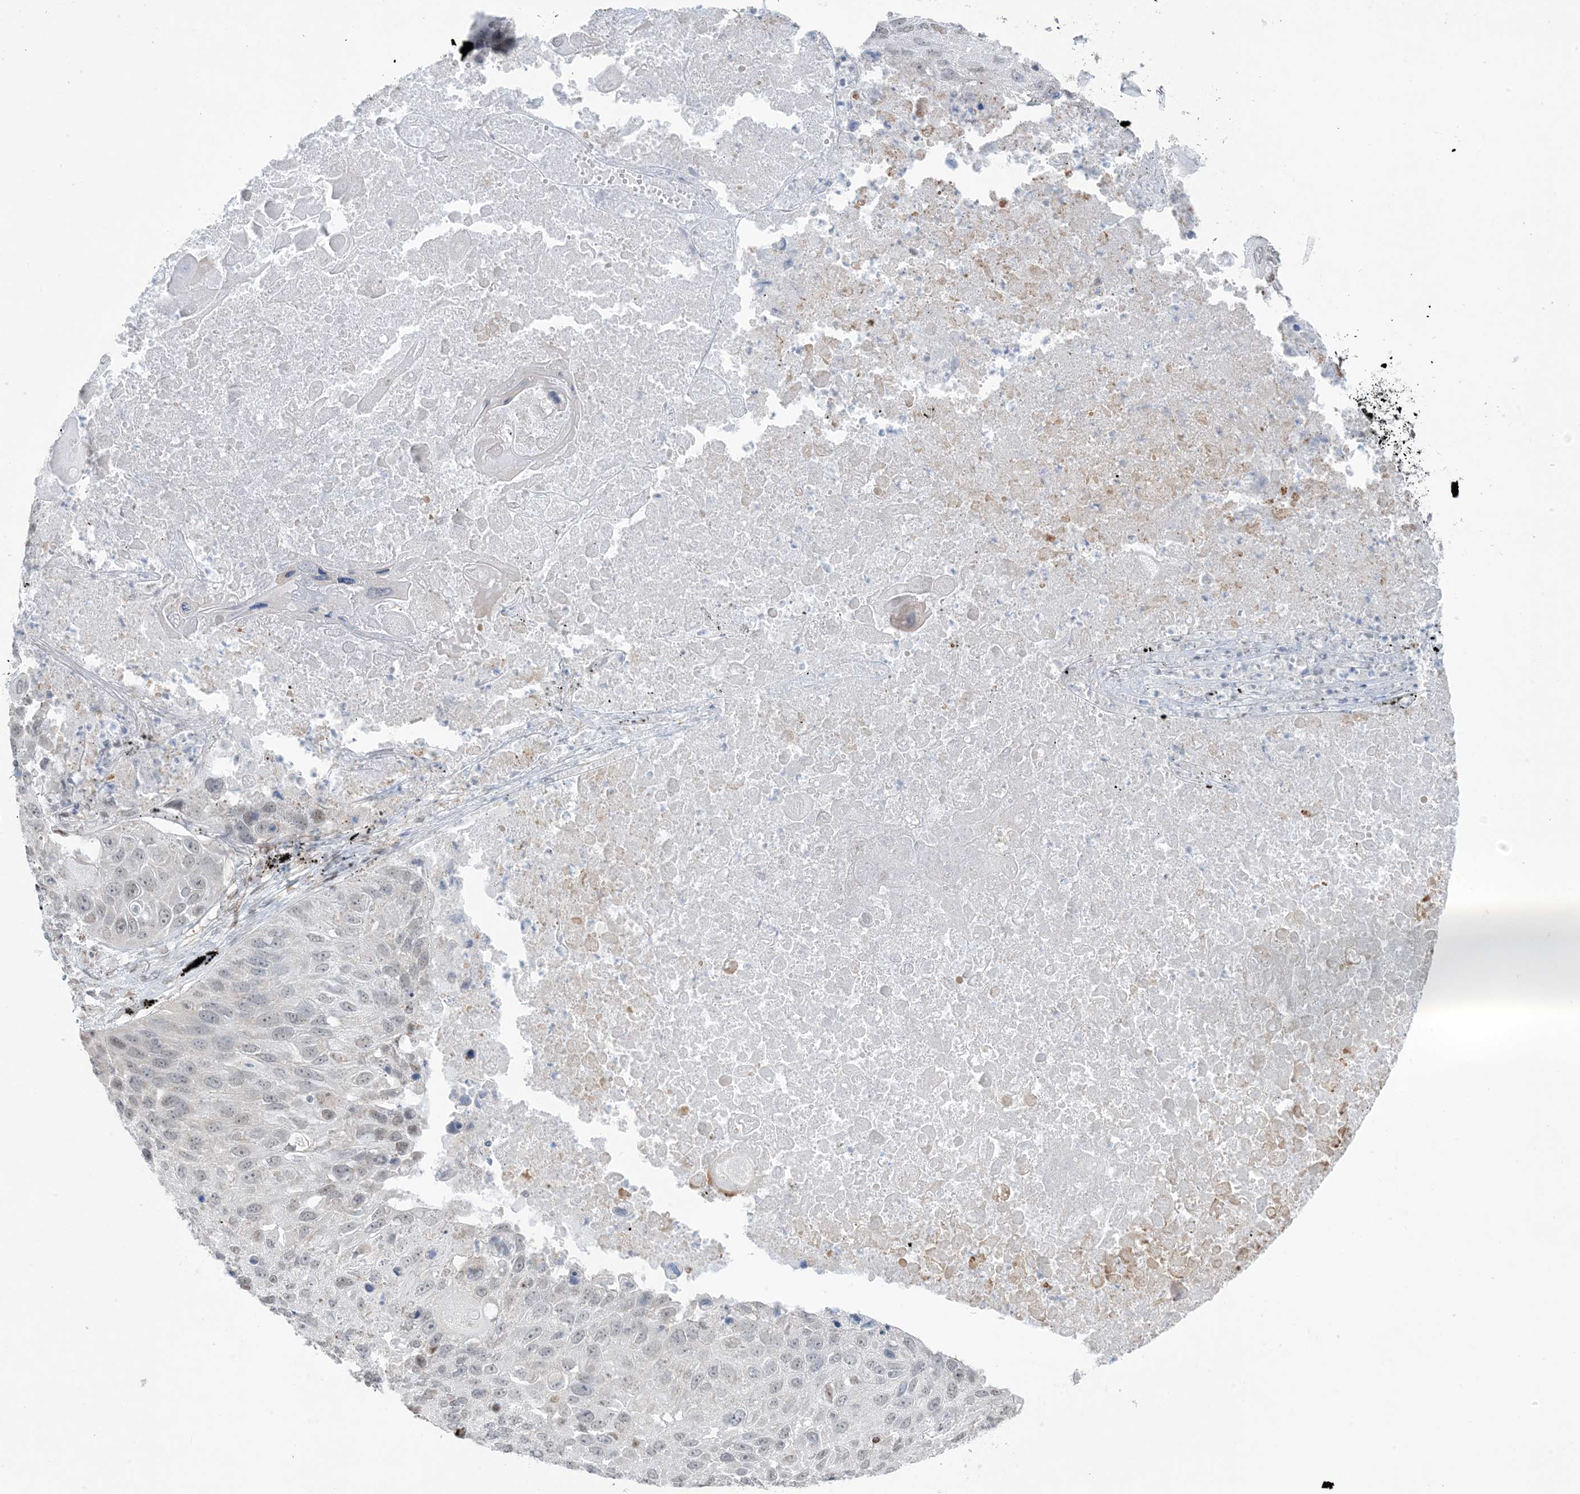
{"staining": {"intensity": "negative", "quantity": "none", "location": "none"}, "tissue": "lung cancer", "cell_type": "Tumor cells", "image_type": "cancer", "snomed": [{"axis": "morphology", "description": "Squamous cell carcinoma, NOS"}, {"axis": "topography", "description": "Lung"}], "caption": "Immunohistochemistry (IHC) of human lung squamous cell carcinoma displays no staining in tumor cells. (DAB IHC, high magnification).", "gene": "CHCHD4", "patient": {"sex": "male", "age": 61}}